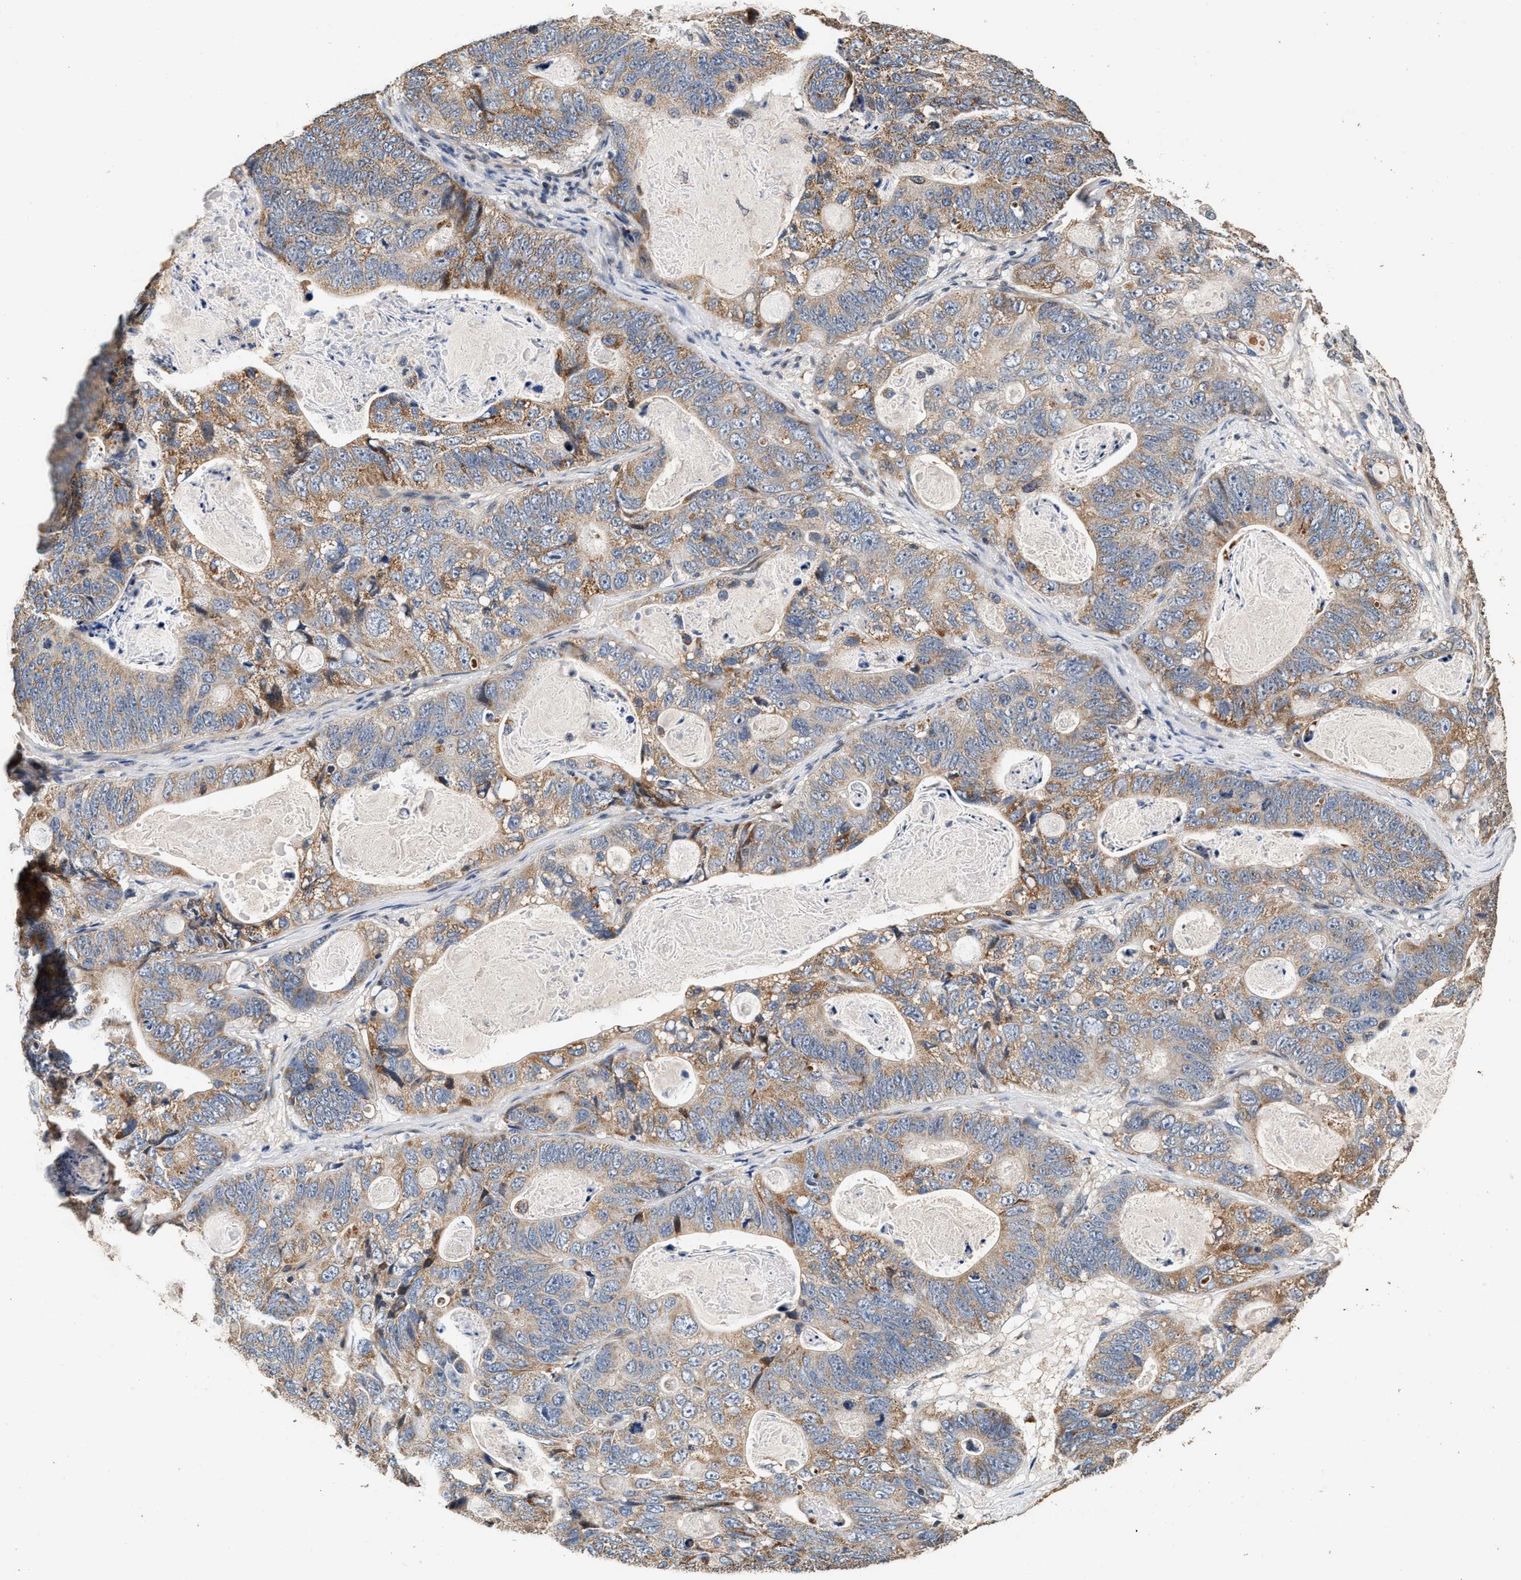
{"staining": {"intensity": "moderate", "quantity": "25%-75%", "location": "cytoplasmic/membranous"}, "tissue": "stomach cancer", "cell_type": "Tumor cells", "image_type": "cancer", "snomed": [{"axis": "morphology", "description": "Normal tissue, NOS"}, {"axis": "morphology", "description": "Adenocarcinoma, NOS"}, {"axis": "topography", "description": "Stomach"}], "caption": "Immunohistochemistry staining of stomach adenocarcinoma, which exhibits medium levels of moderate cytoplasmic/membranous positivity in approximately 25%-75% of tumor cells indicating moderate cytoplasmic/membranous protein staining. The staining was performed using DAB (brown) for protein detection and nuclei were counterstained in hematoxylin (blue).", "gene": "PTGR3", "patient": {"sex": "female", "age": 89}}